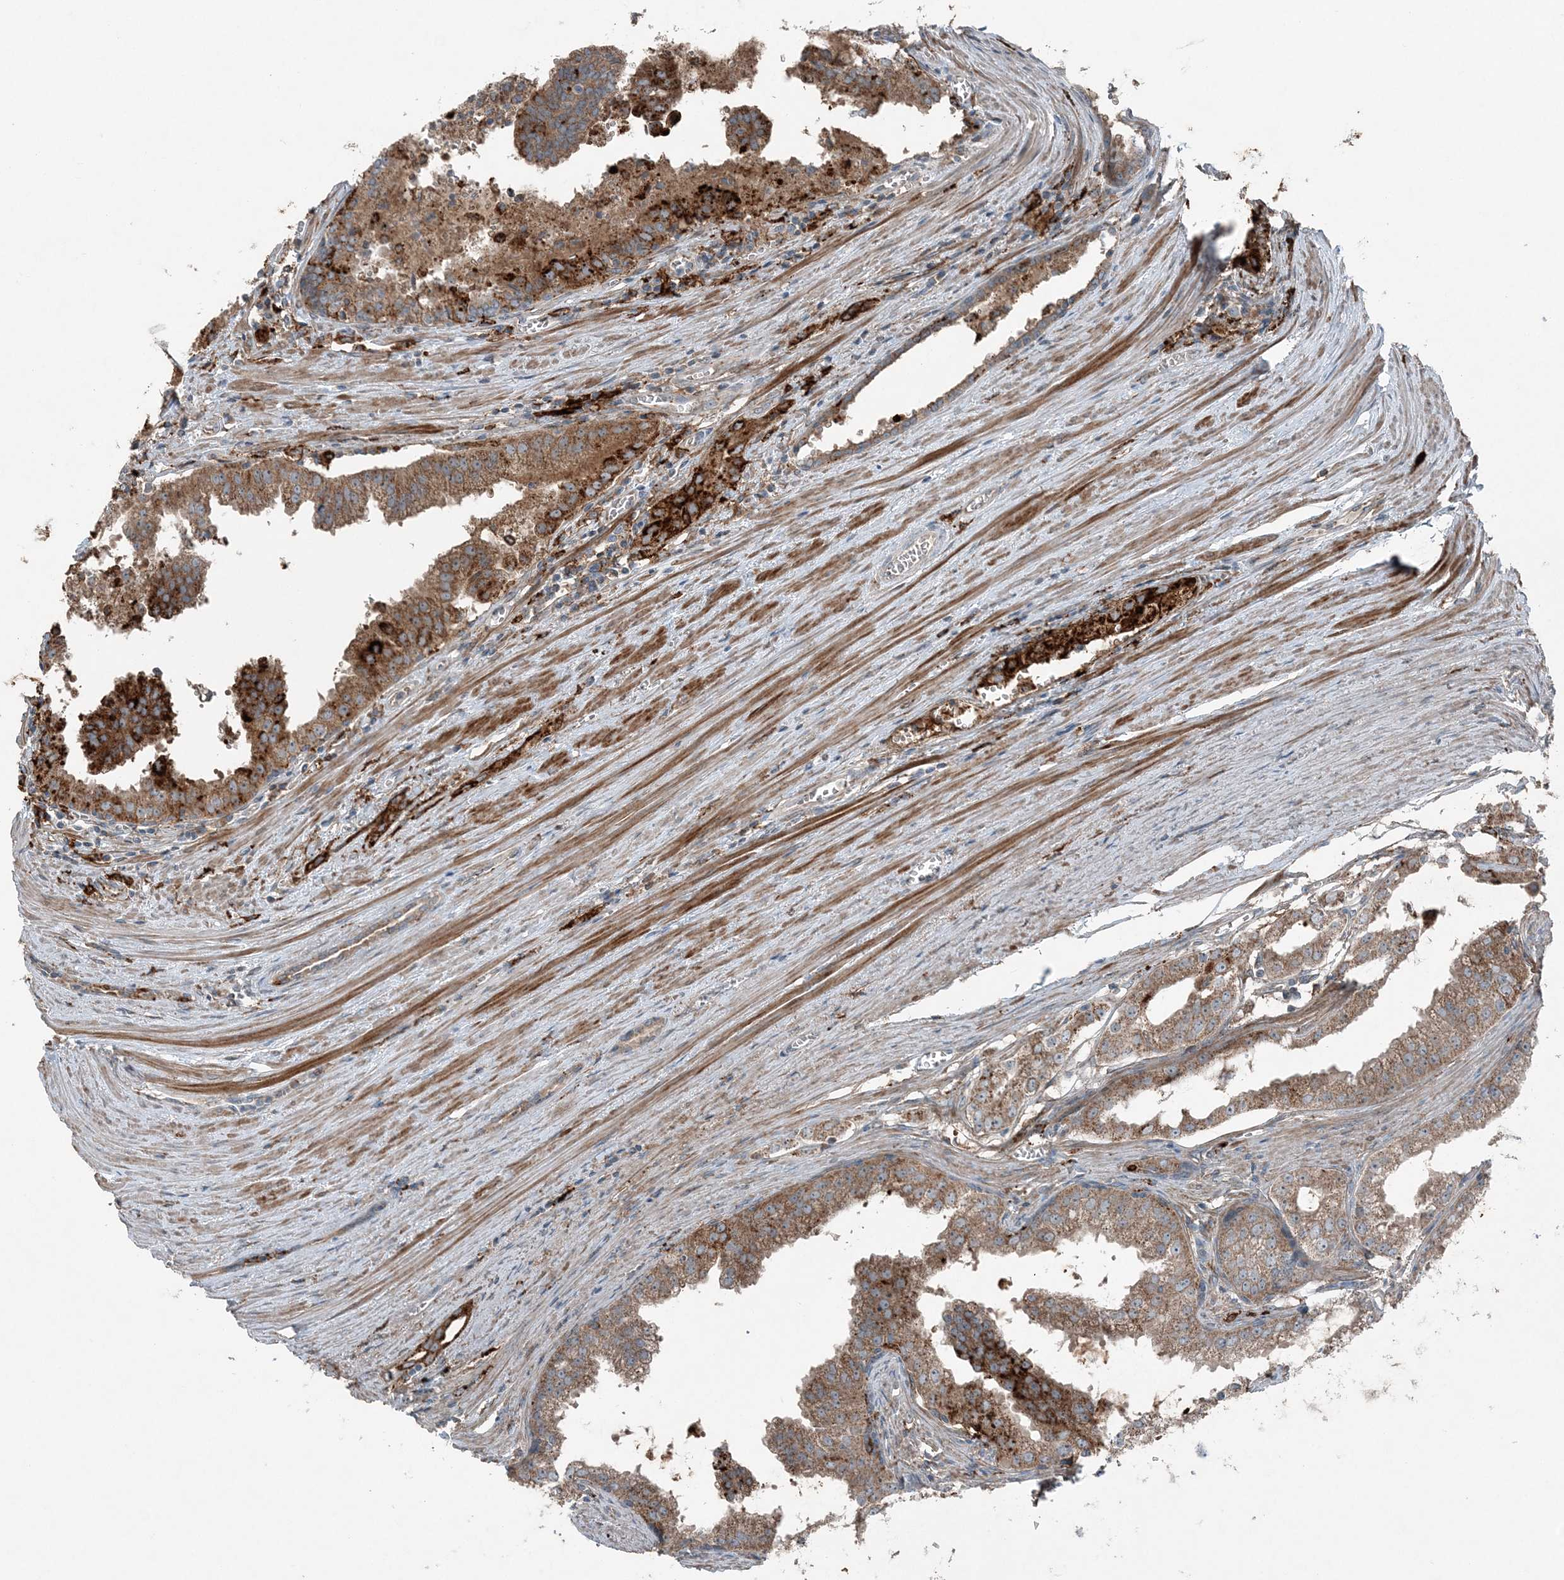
{"staining": {"intensity": "moderate", "quantity": ">75%", "location": "cytoplasmic/membranous"}, "tissue": "prostate cancer", "cell_type": "Tumor cells", "image_type": "cancer", "snomed": [{"axis": "morphology", "description": "Adenocarcinoma, High grade"}, {"axis": "topography", "description": "Prostate"}], "caption": "Moderate cytoplasmic/membranous protein staining is present in about >75% of tumor cells in prostate adenocarcinoma (high-grade).", "gene": "KY", "patient": {"sex": "male", "age": 68}}